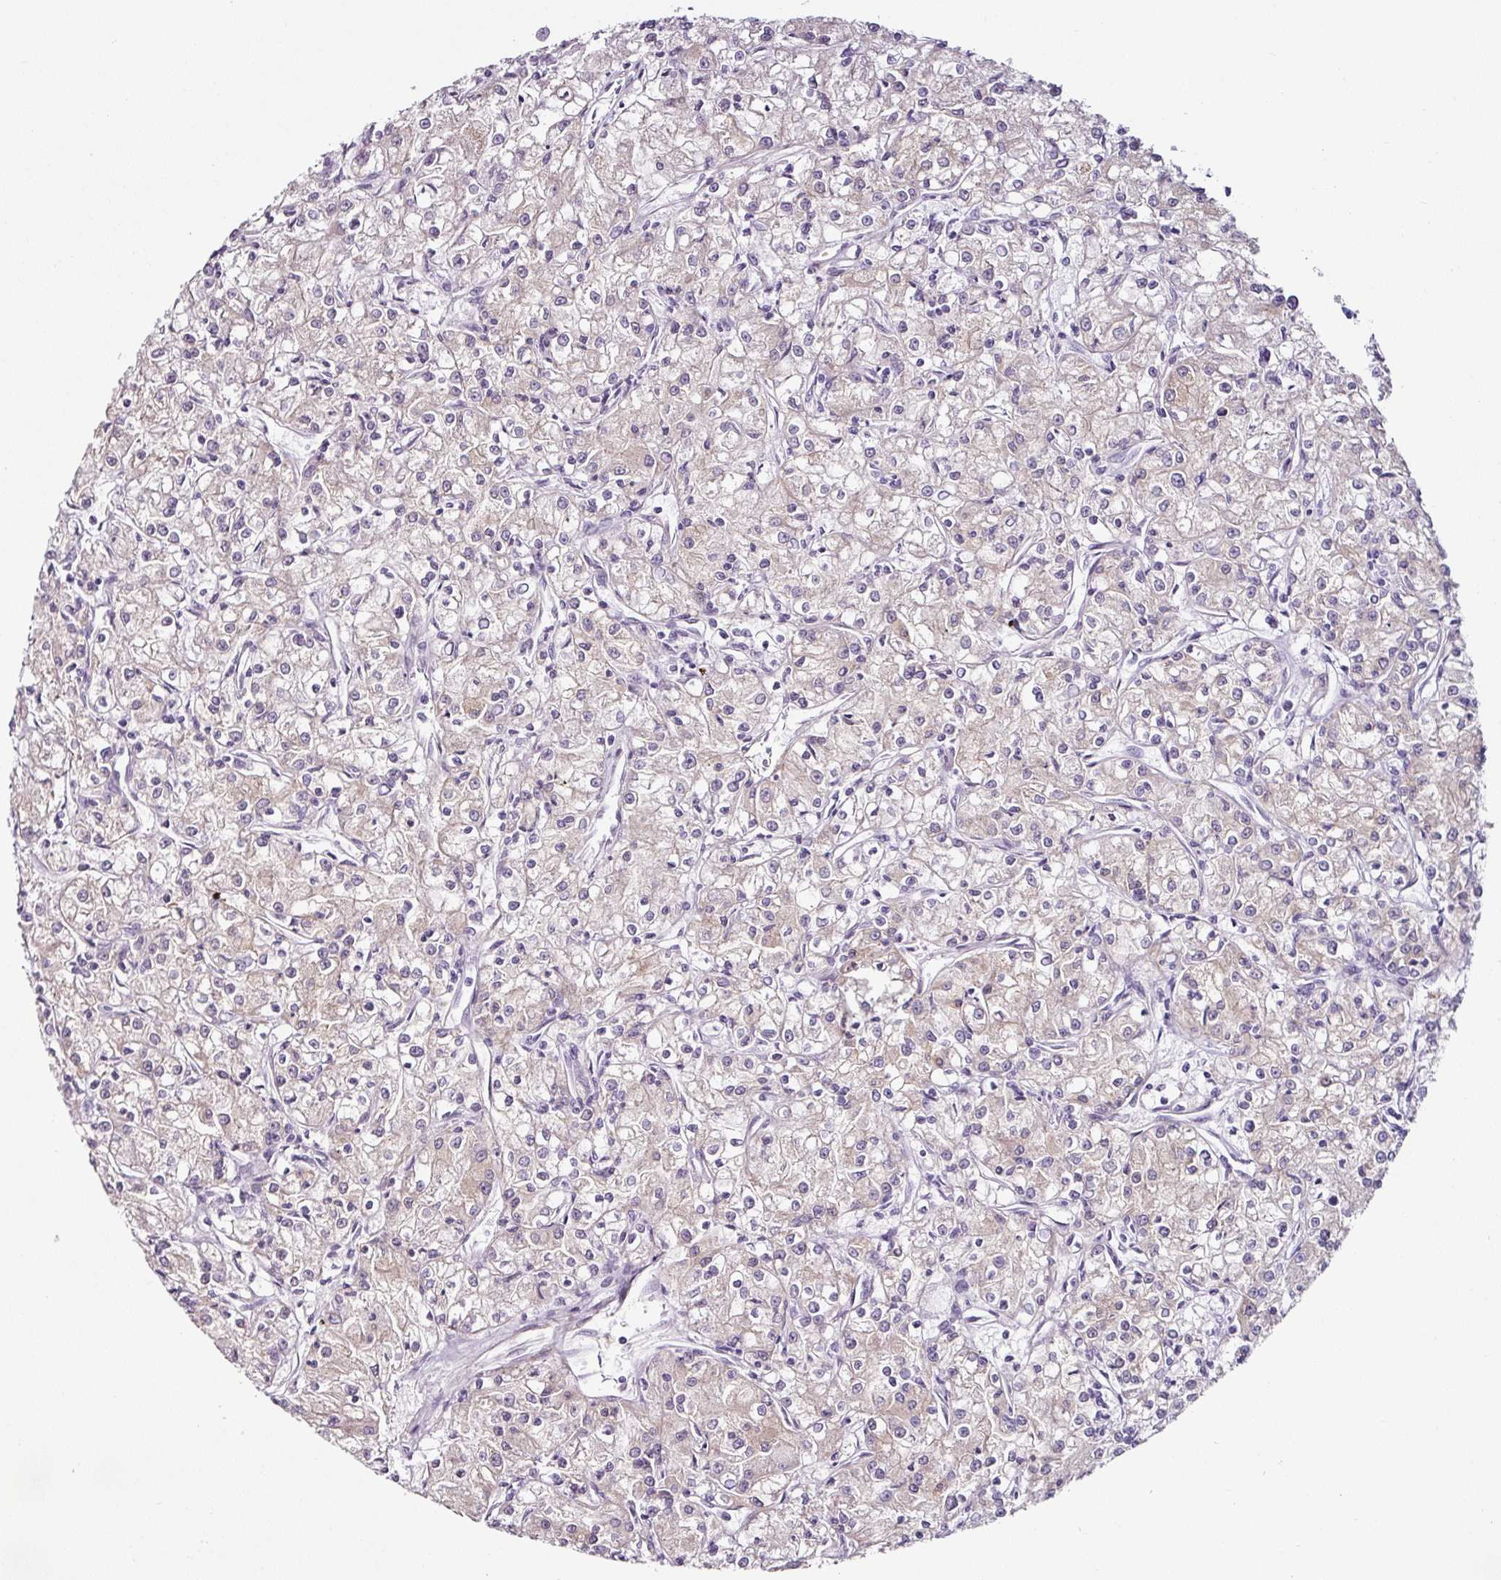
{"staining": {"intensity": "weak", "quantity": "25%-75%", "location": "cytoplasmic/membranous"}, "tissue": "renal cancer", "cell_type": "Tumor cells", "image_type": "cancer", "snomed": [{"axis": "morphology", "description": "Adenocarcinoma, NOS"}, {"axis": "topography", "description": "Kidney"}], "caption": "Immunohistochemistry (IHC) image of human renal adenocarcinoma stained for a protein (brown), which shows low levels of weak cytoplasmic/membranous expression in approximately 25%-75% of tumor cells.", "gene": "CAP2", "patient": {"sex": "female", "age": 59}}